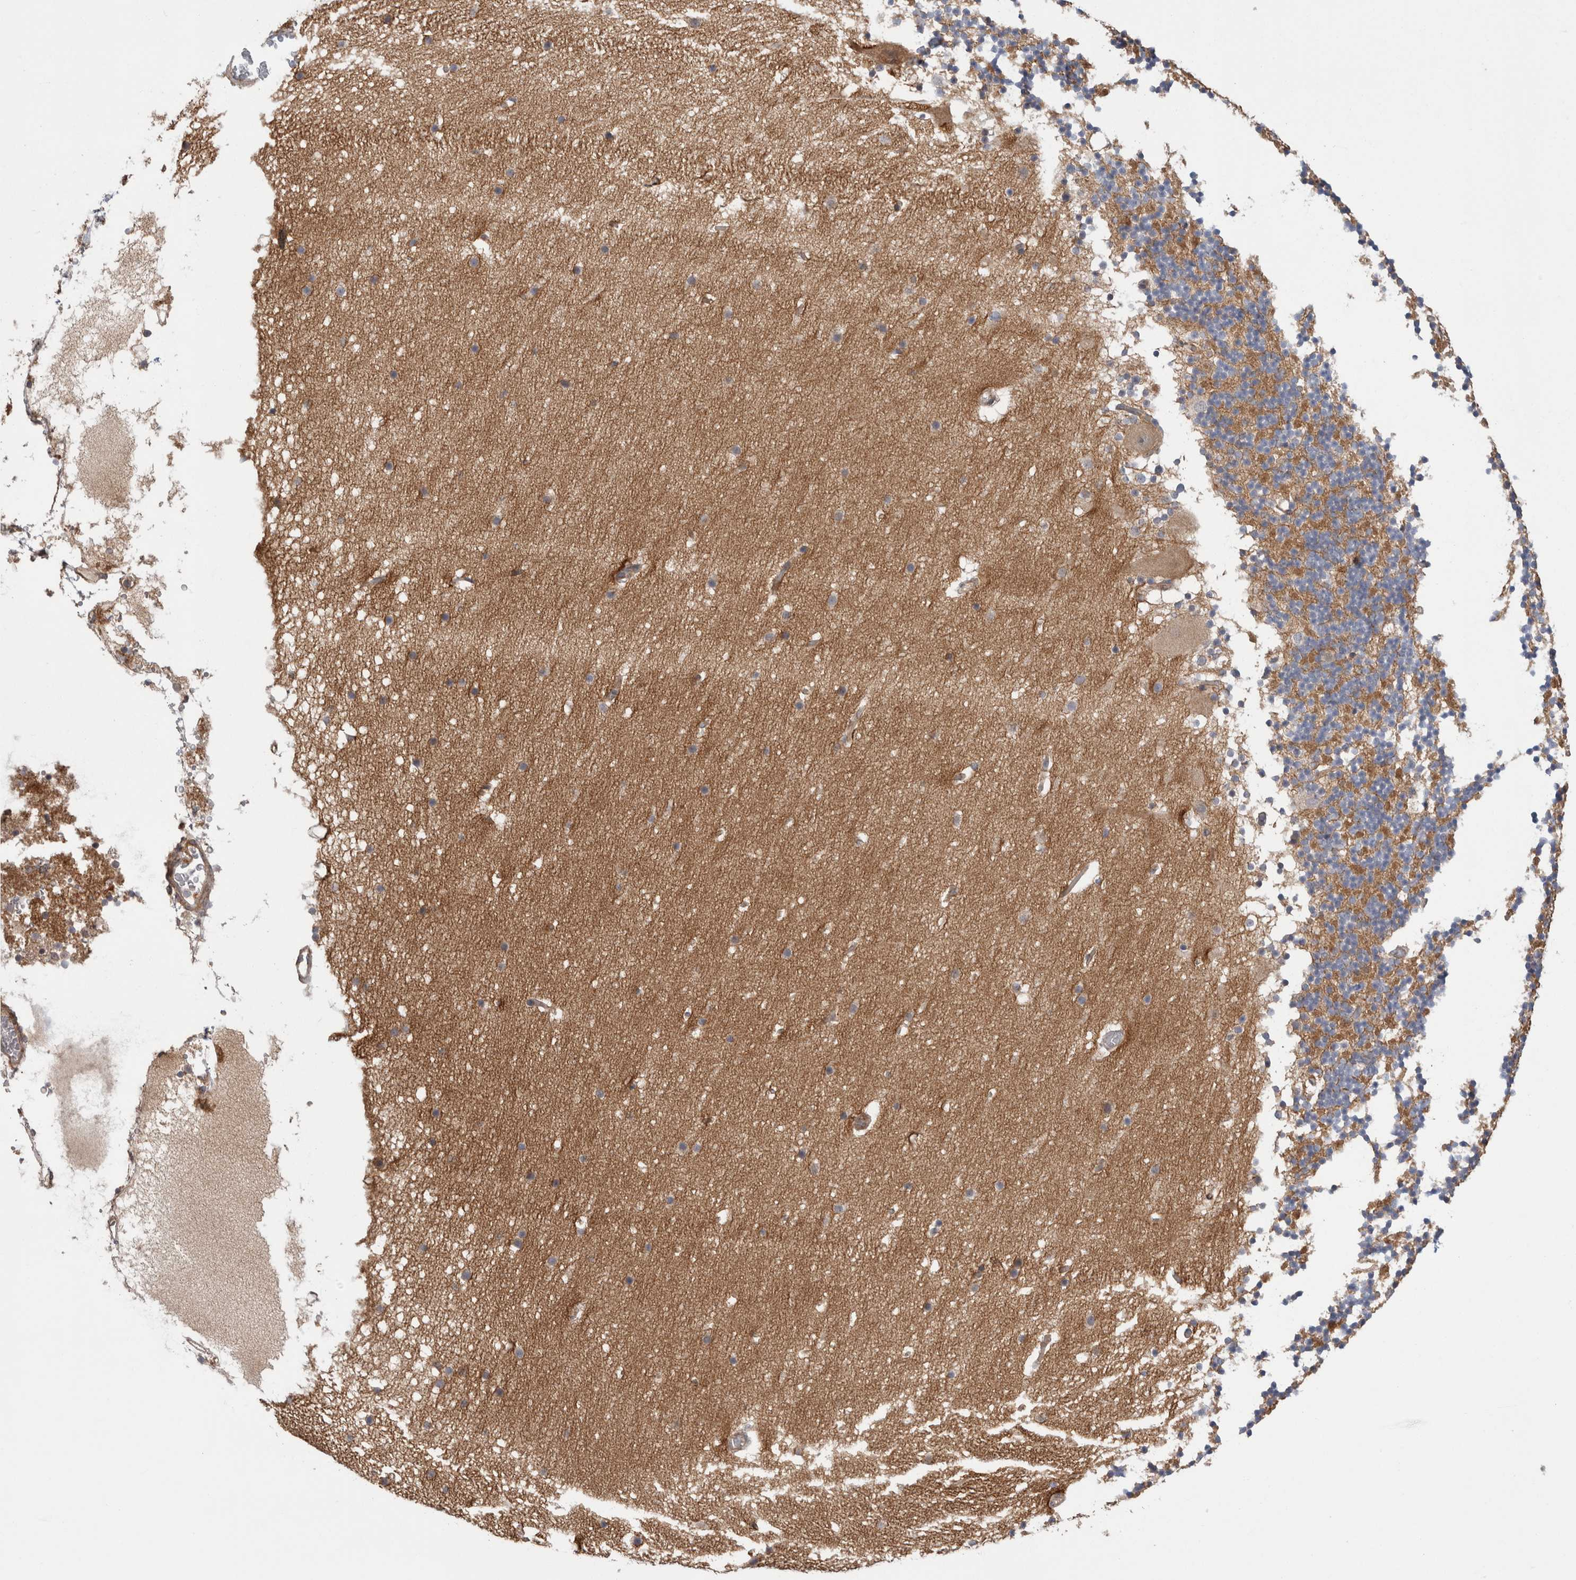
{"staining": {"intensity": "moderate", "quantity": ">75%", "location": "cytoplasmic/membranous"}, "tissue": "cerebellum", "cell_type": "Cells in granular layer", "image_type": "normal", "snomed": [{"axis": "morphology", "description": "Normal tissue, NOS"}, {"axis": "topography", "description": "Cerebellum"}], "caption": "About >75% of cells in granular layer in normal cerebellum demonstrate moderate cytoplasmic/membranous protein expression as visualized by brown immunohistochemical staining.", "gene": "TAFA5", "patient": {"sex": "male", "age": 57}}